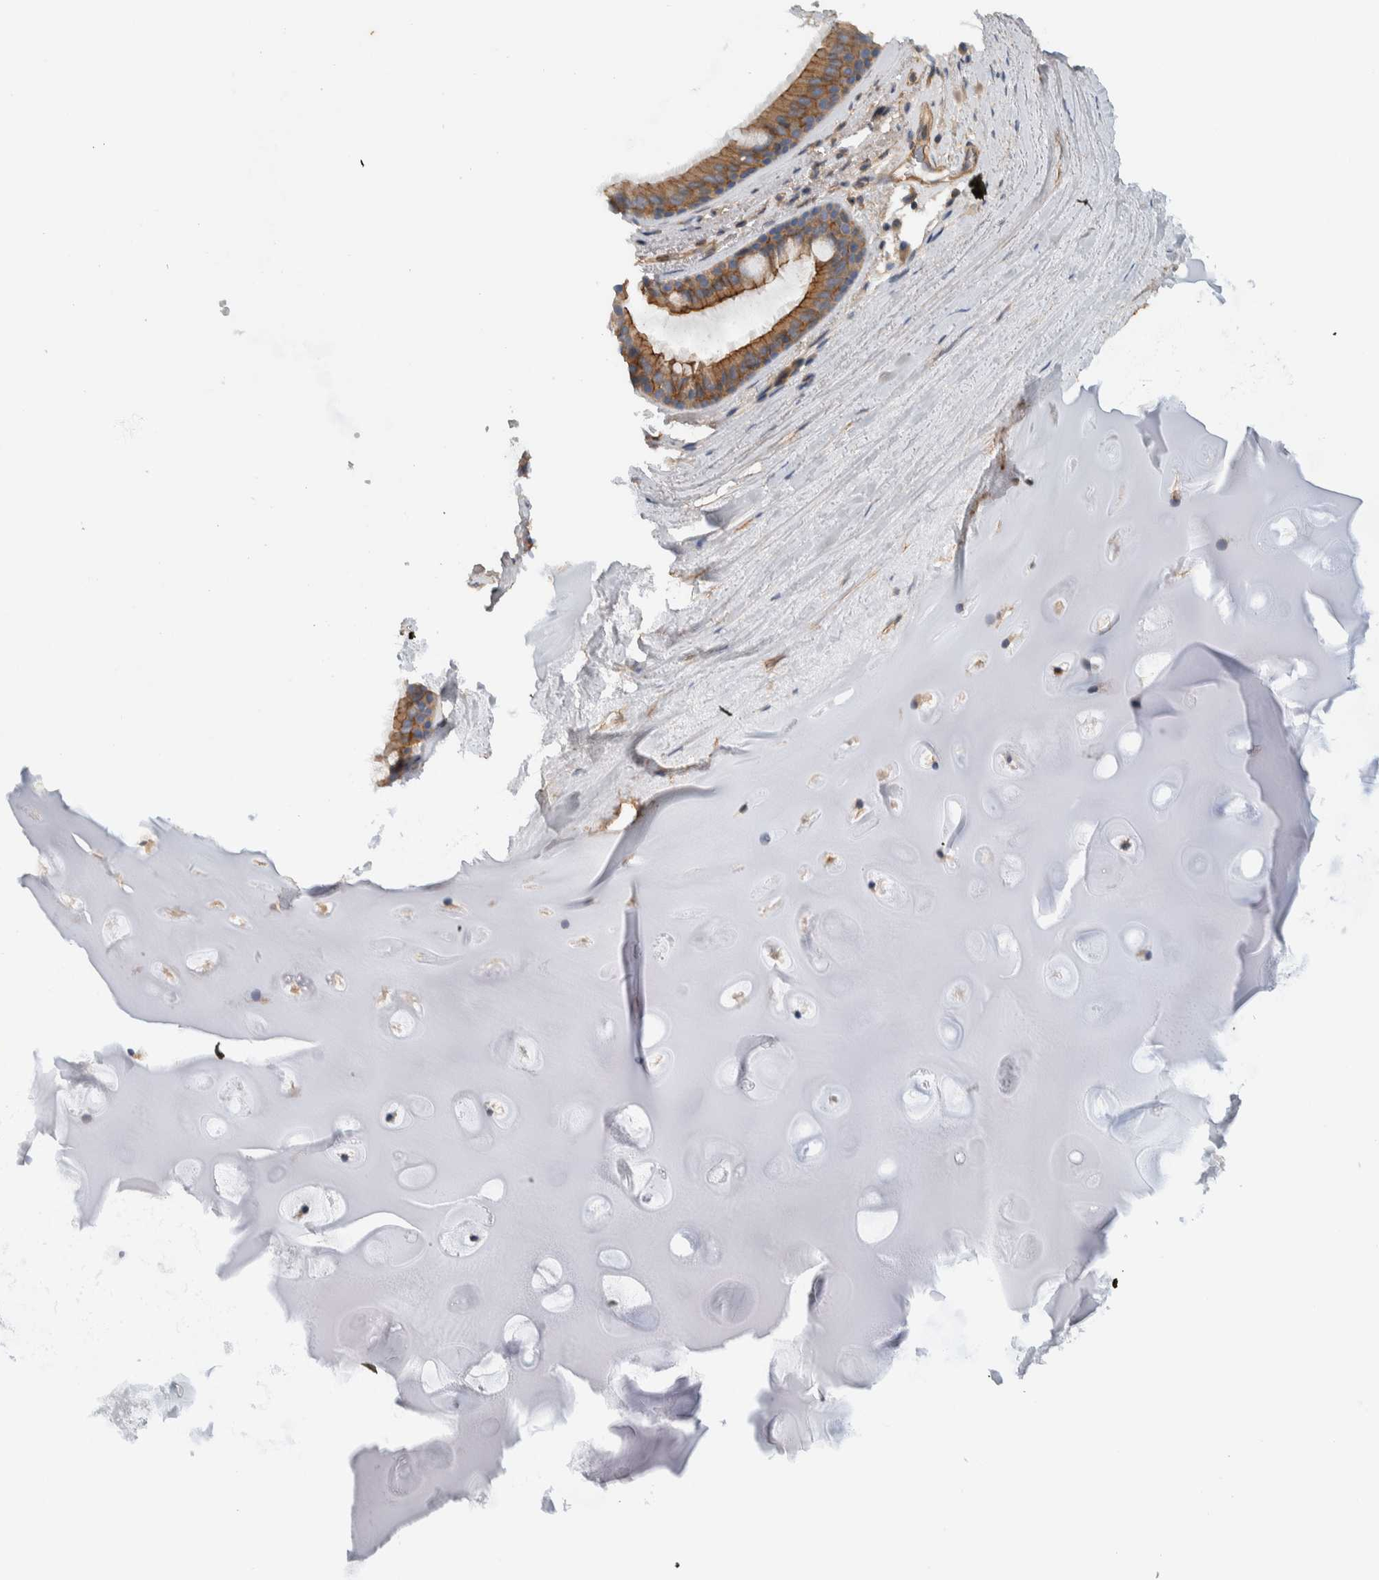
{"staining": {"intensity": "moderate", "quantity": ">75%", "location": "cytoplasmic/membranous"}, "tissue": "bronchus", "cell_type": "Respiratory epithelial cells", "image_type": "normal", "snomed": [{"axis": "morphology", "description": "Normal tissue, NOS"}, {"axis": "topography", "description": "Cartilage tissue"}], "caption": "Protein expression analysis of unremarkable human bronchus reveals moderate cytoplasmic/membranous staining in about >75% of respiratory epithelial cells. Using DAB (brown) and hematoxylin (blue) stains, captured at high magnification using brightfield microscopy.", "gene": "MPRIP", "patient": {"sex": "female", "age": 63}}